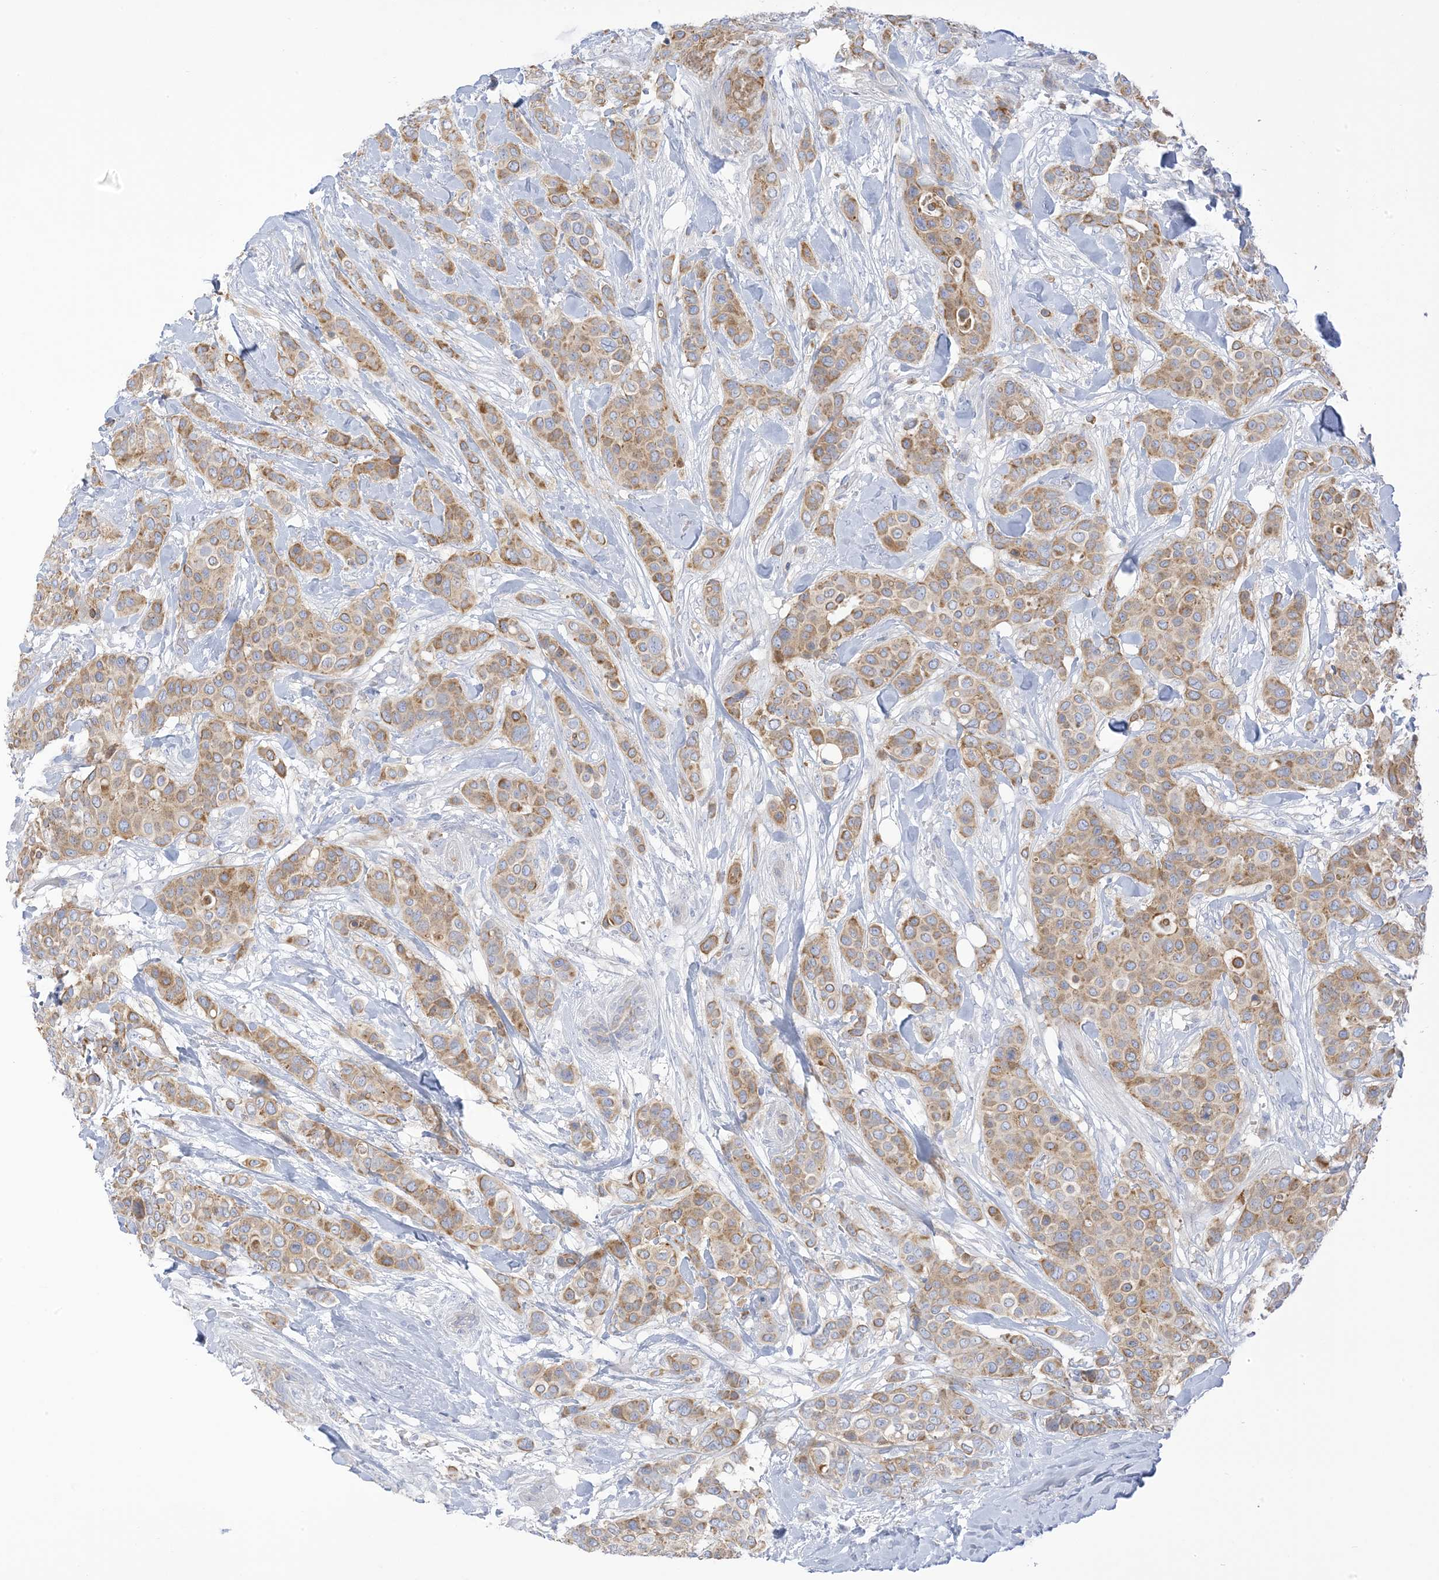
{"staining": {"intensity": "moderate", "quantity": ">75%", "location": "cytoplasmic/membranous"}, "tissue": "breast cancer", "cell_type": "Tumor cells", "image_type": "cancer", "snomed": [{"axis": "morphology", "description": "Lobular carcinoma"}, {"axis": "topography", "description": "Breast"}], "caption": "There is medium levels of moderate cytoplasmic/membranous staining in tumor cells of breast cancer, as demonstrated by immunohistochemical staining (brown color).", "gene": "XIRP2", "patient": {"sex": "female", "age": 51}}